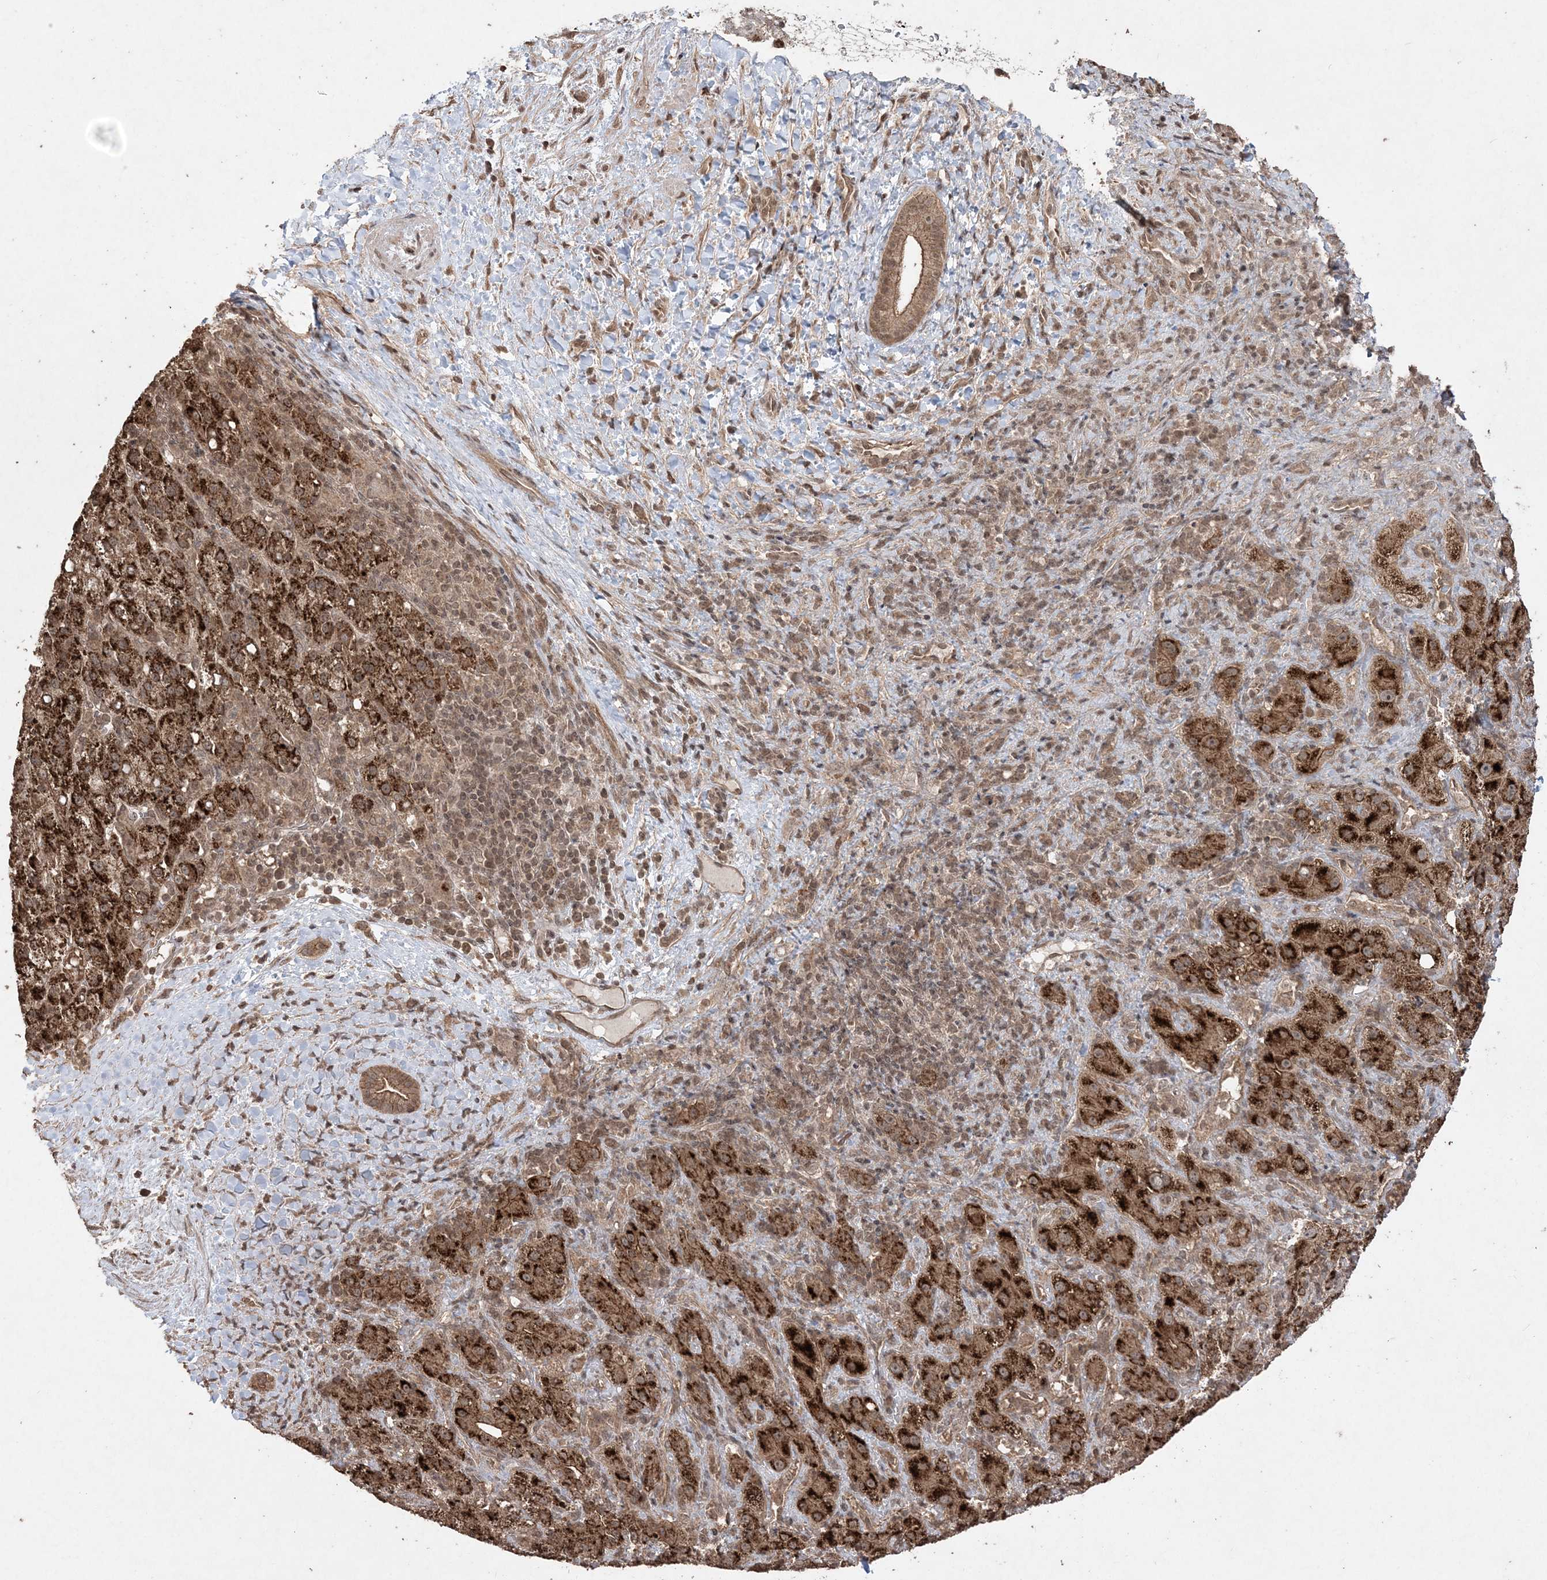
{"staining": {"intensity": "strong", "quantity": ">75%", "location": "cytoplasmic/membranous"}, "tissue": "liver cancer", "cell_type": "Tumor cells", "image_type": "cancer", "snomed": [{"axis": "morphology", "description": "Carcinoma, Hepatocellular, NOS"}, {"axis": "topography", "description": "Liver"}], "caption": "Liver cancer stained for a protein displays strong cytoplasmic/membranous positivity in tumor cells.", "gene": "EHHADH", "patient": {"sex": "female", "age": 58}}